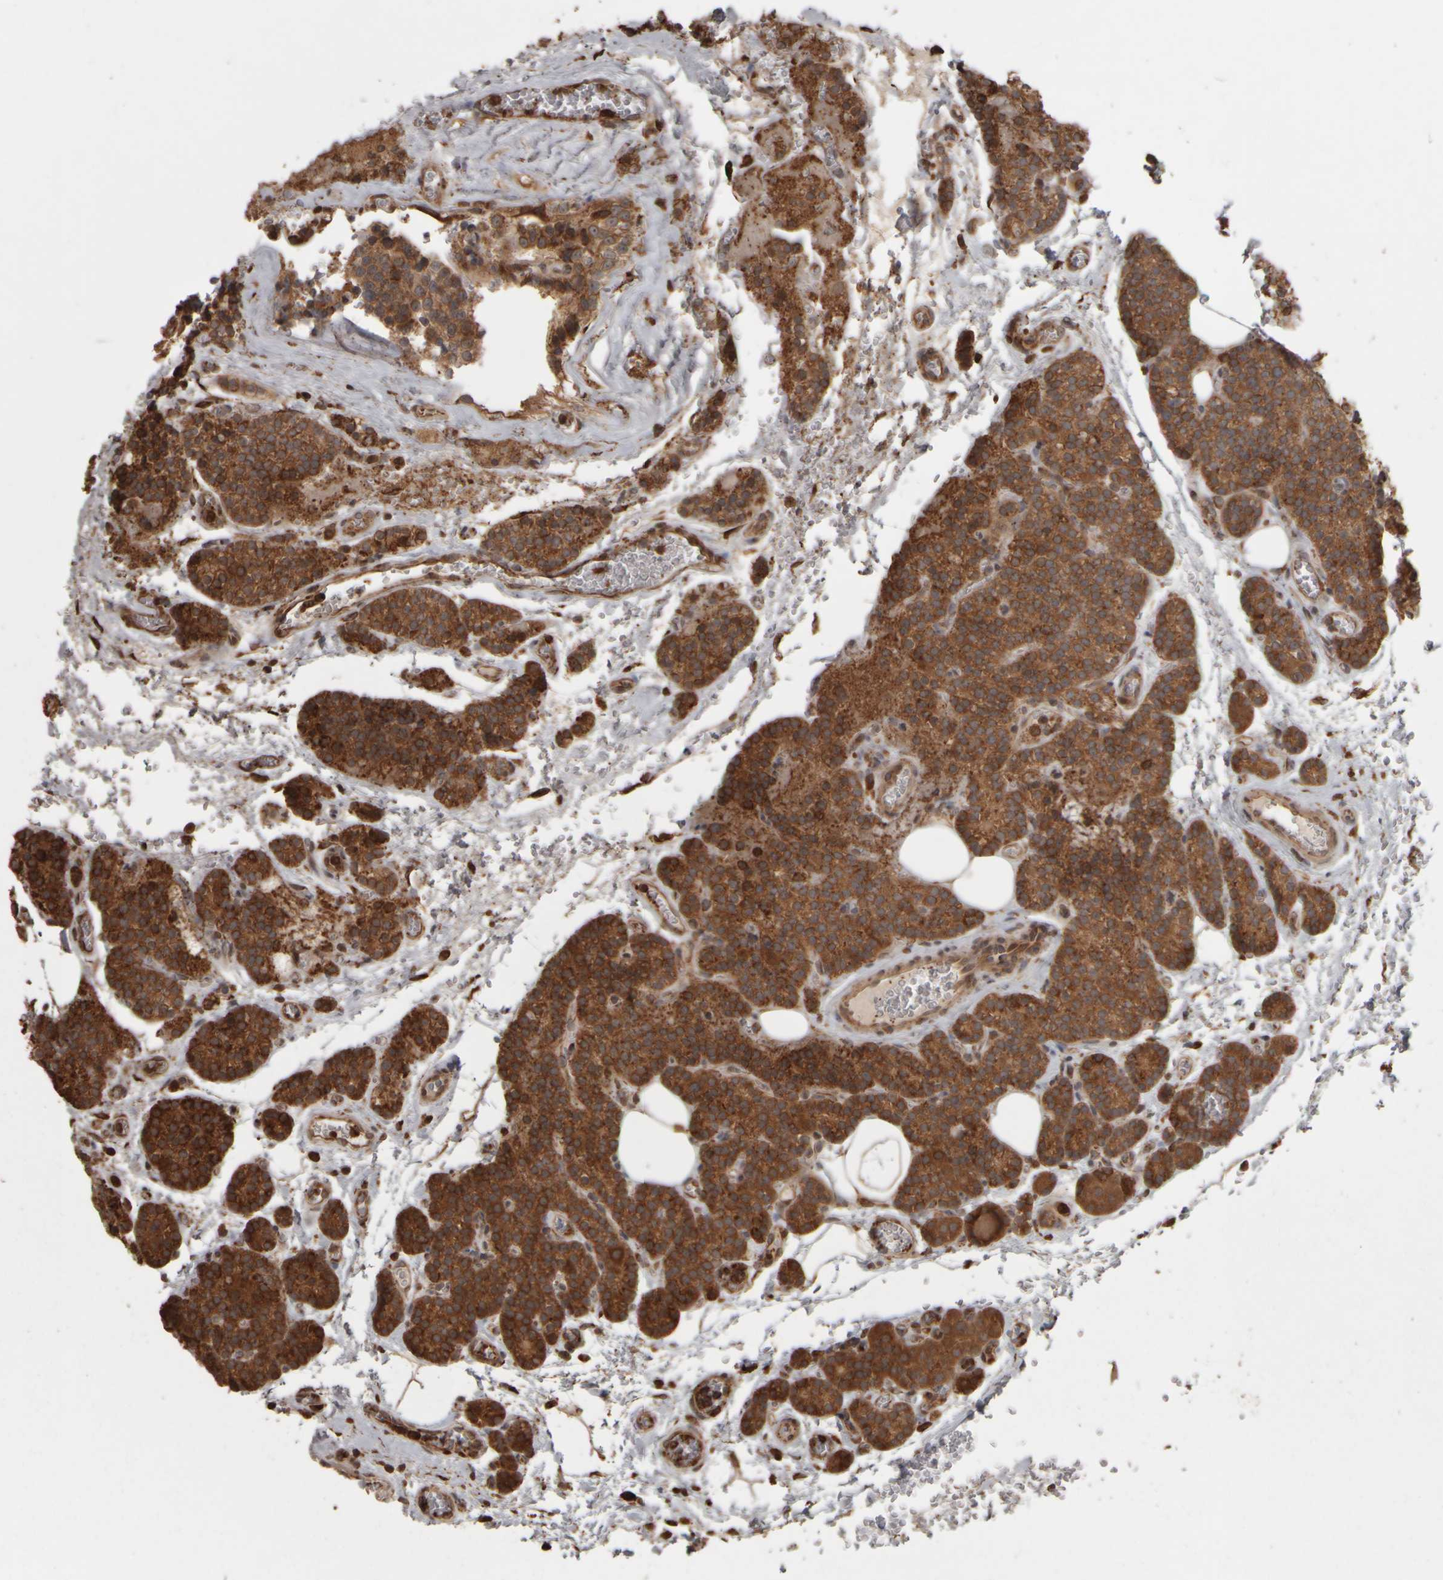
{"staining": {"intensity": "strong", "quantity": ">75%", "location": "cytoplasmic/membranous"}, "tissue": "parathyroid gland", "cell_type": "Glandular cells", "image_type": "normal", "snomed": [{"axis": "morphology", "description": "Normal tissue, NOS"}, {"axis": "topography", "description": "Parathyroid gland"}], "caption": "Strong cytoplasmic/membranous expression for a protein is identified in about >75% of glandular cells of unremarkable parathyroid gland using immunohistochemistry (IHC).", "gene": "AGBL3", "patient": {"sex": "female", "age": 64}}